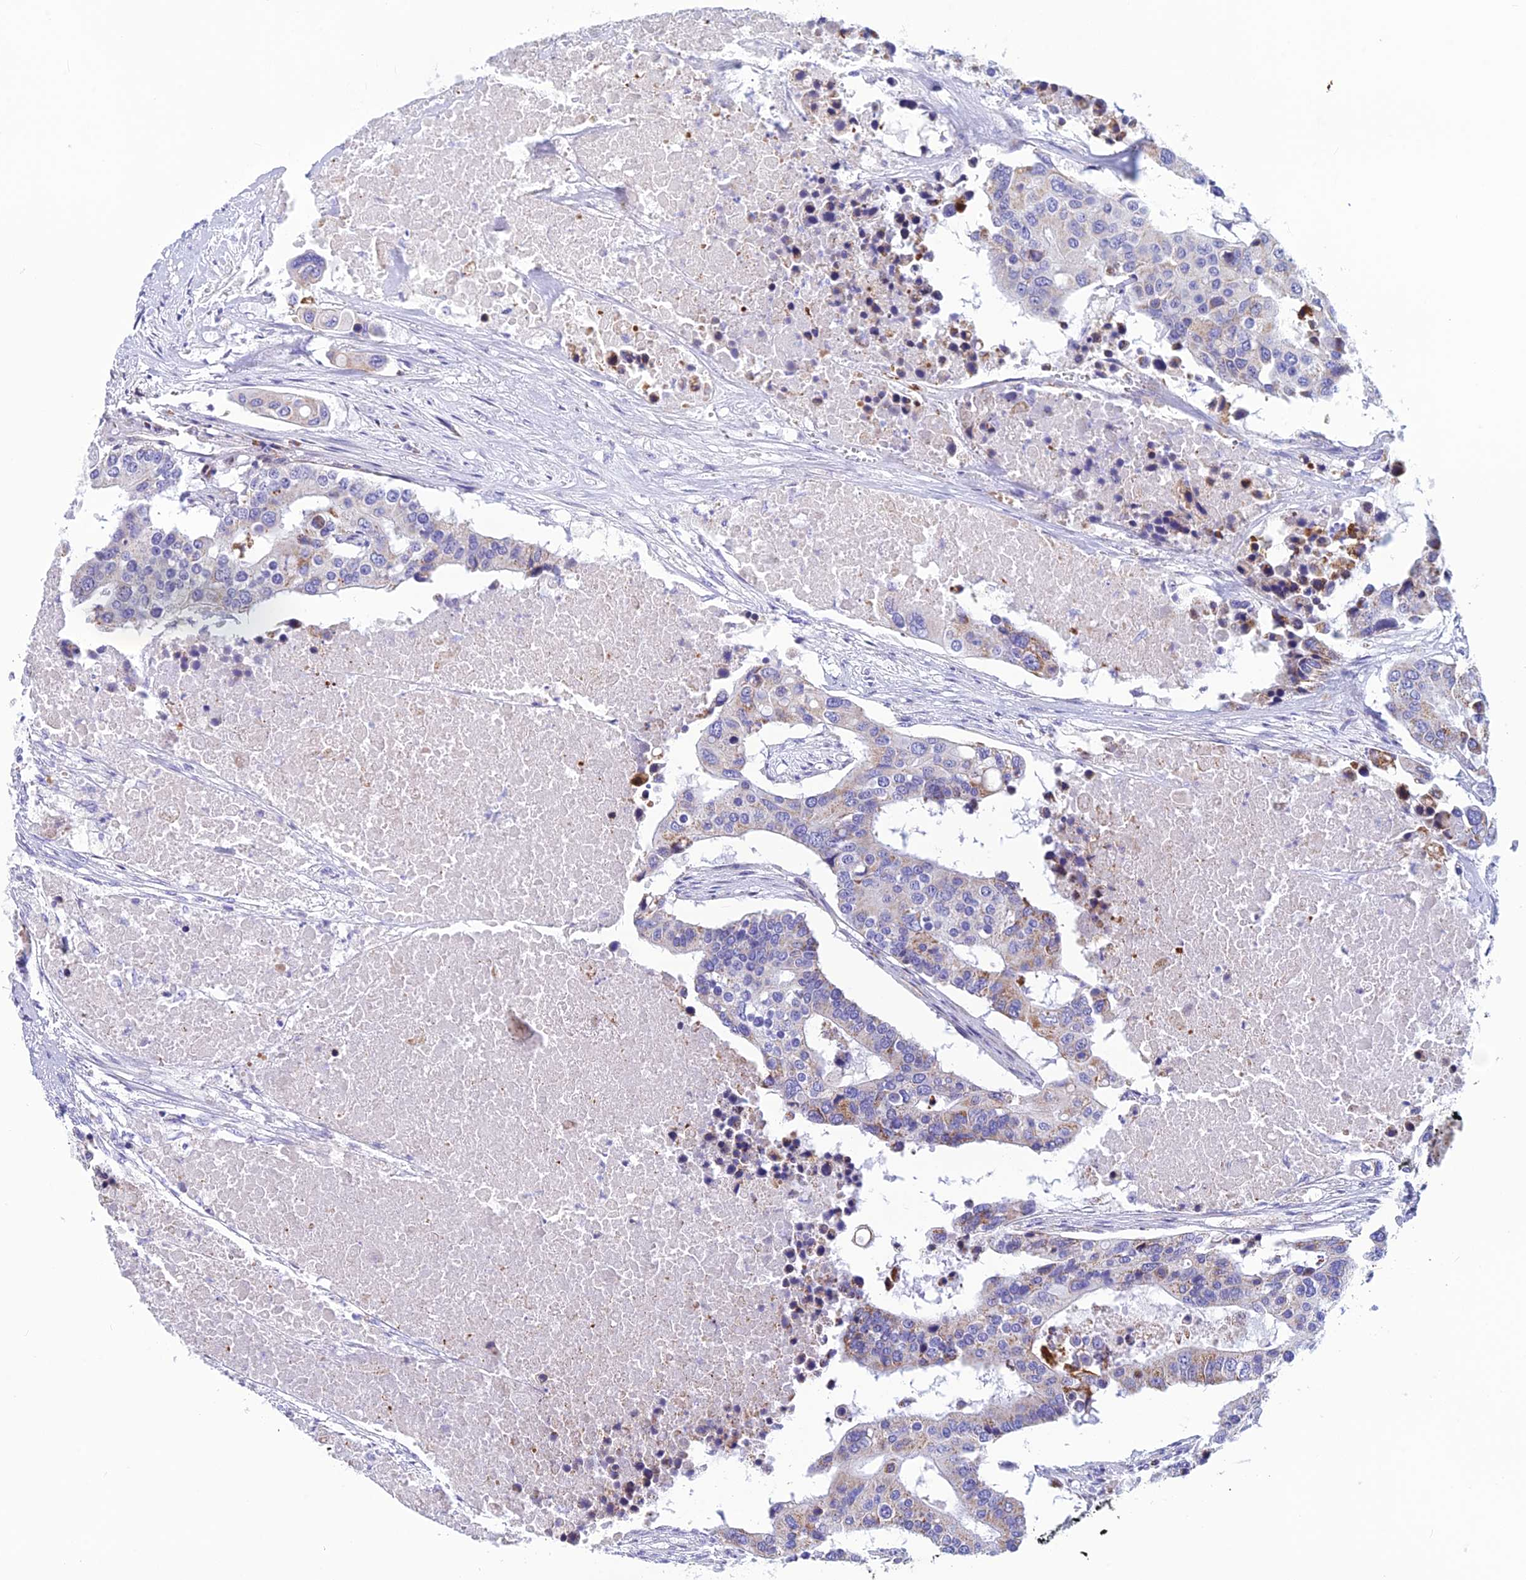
{"staining": {"intensity": "moderate", "quantity": "<25%", "location": "cytoplasmic/membranous"}, "tissue": "colorectal cancer", "cell_type": "Tumor cells", "image_type": "cancer", "snomed": [{"axis": "morphology", "description": "Adenocarcinoma, NOS"}, {"axis": "topography", "description": "Colon"}], "caption": "Immunohistochemical staining of human adenocarcinoma (colorectal) shows low levels of moderate cytoplasmic/membranous expression in approximately <25% of tumor cells.", "gene": "POMGNT1", "patient": {"sex": "male", "age": 77}}